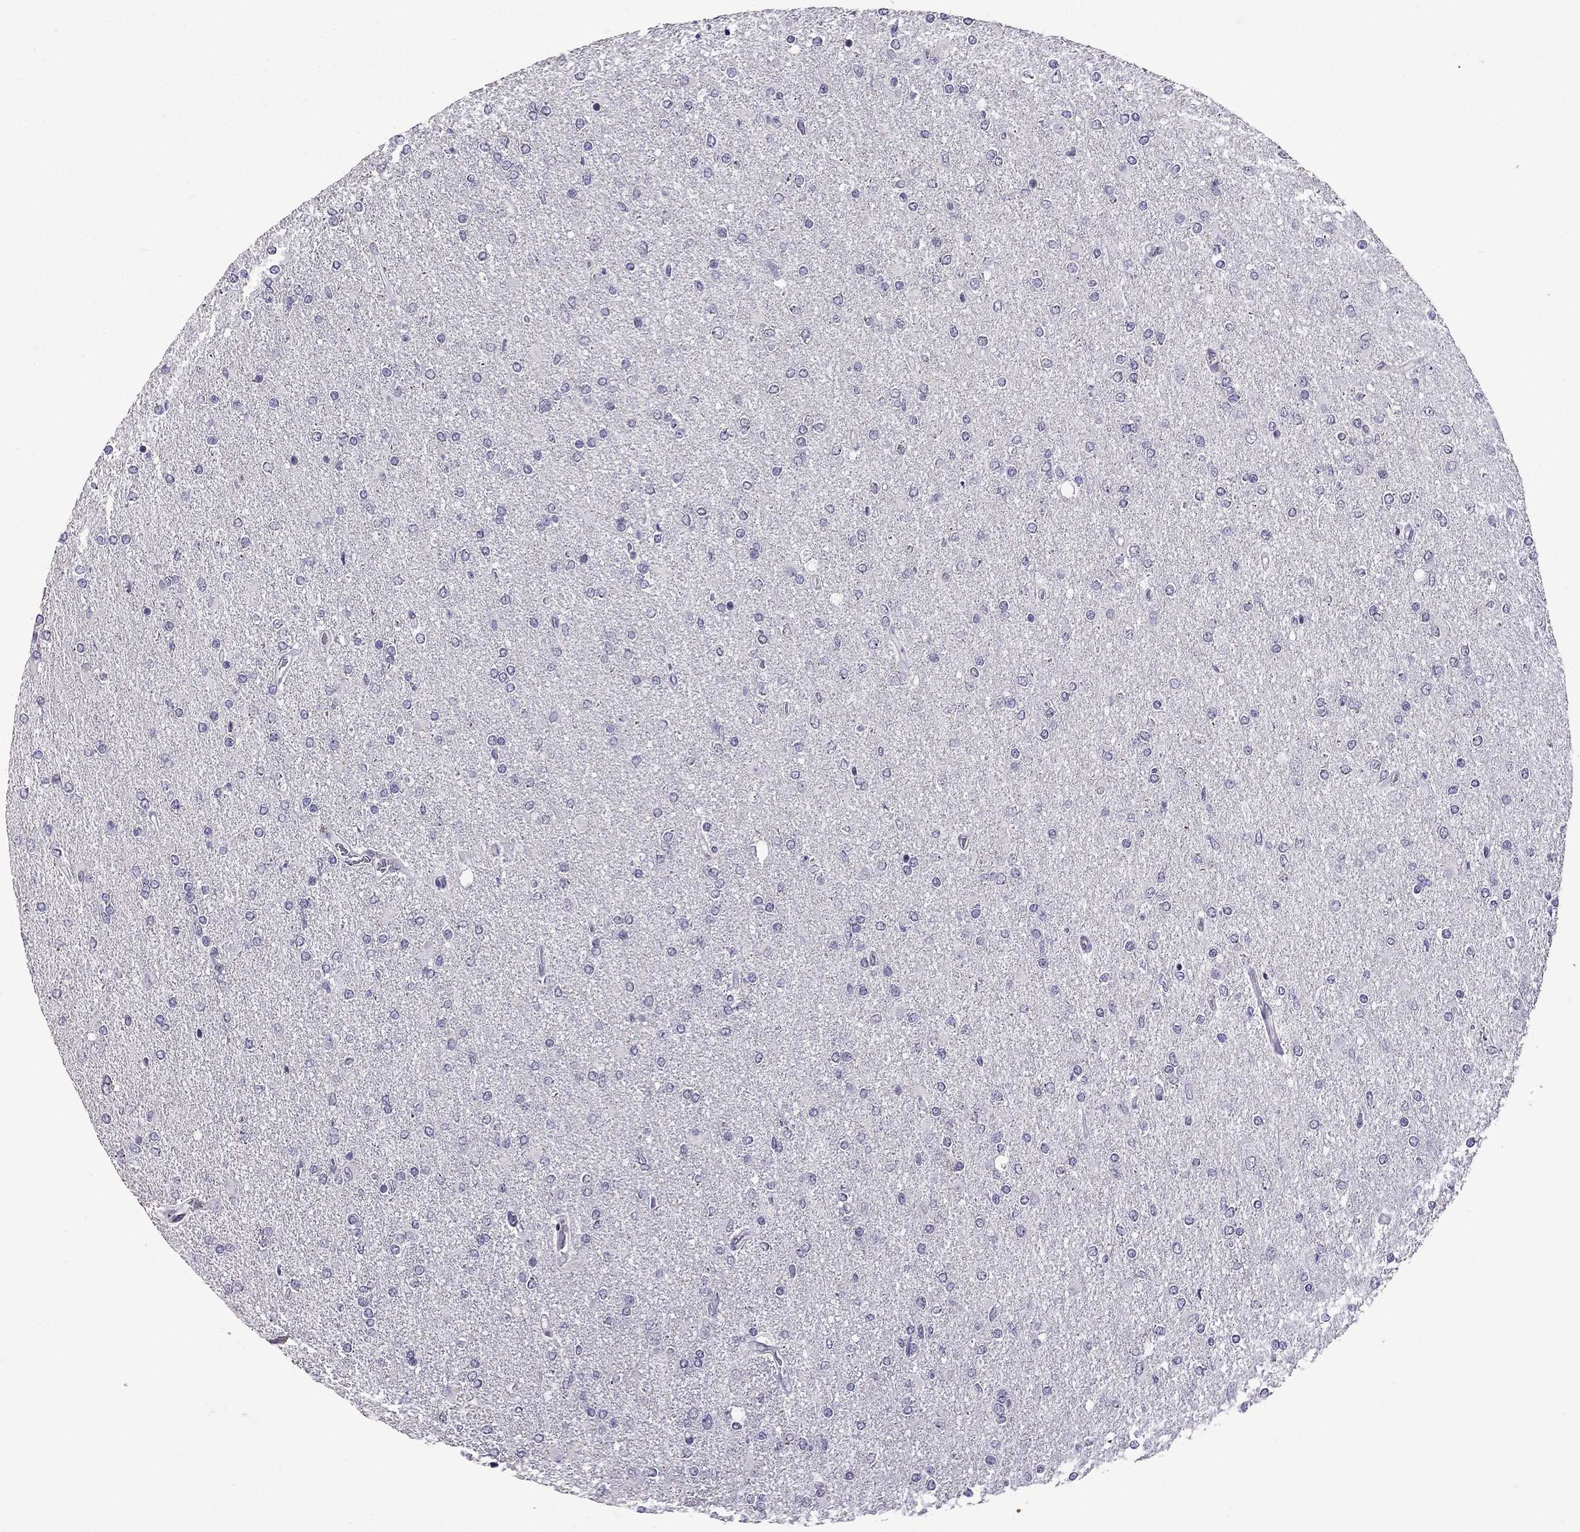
{"staining": {"intensity": "negative", "quantity": "none", "location": "none"}, "tissue": "glioma", "cell_type": "Tumor cells", "image_type": "cancer", "snomed": [{"axis": "morphology", "description": "Glioma, malignant, High grade"}, {"axis": "topography", "description": "Cerebral cortex"}], "caption": "Tumor cells are negative for protein expression in human glioma. (Immunohistochemistry, brightfield microscopy, high magnification).", "gene": "TTN", "patient": {"sex": "male", "age": 70}}